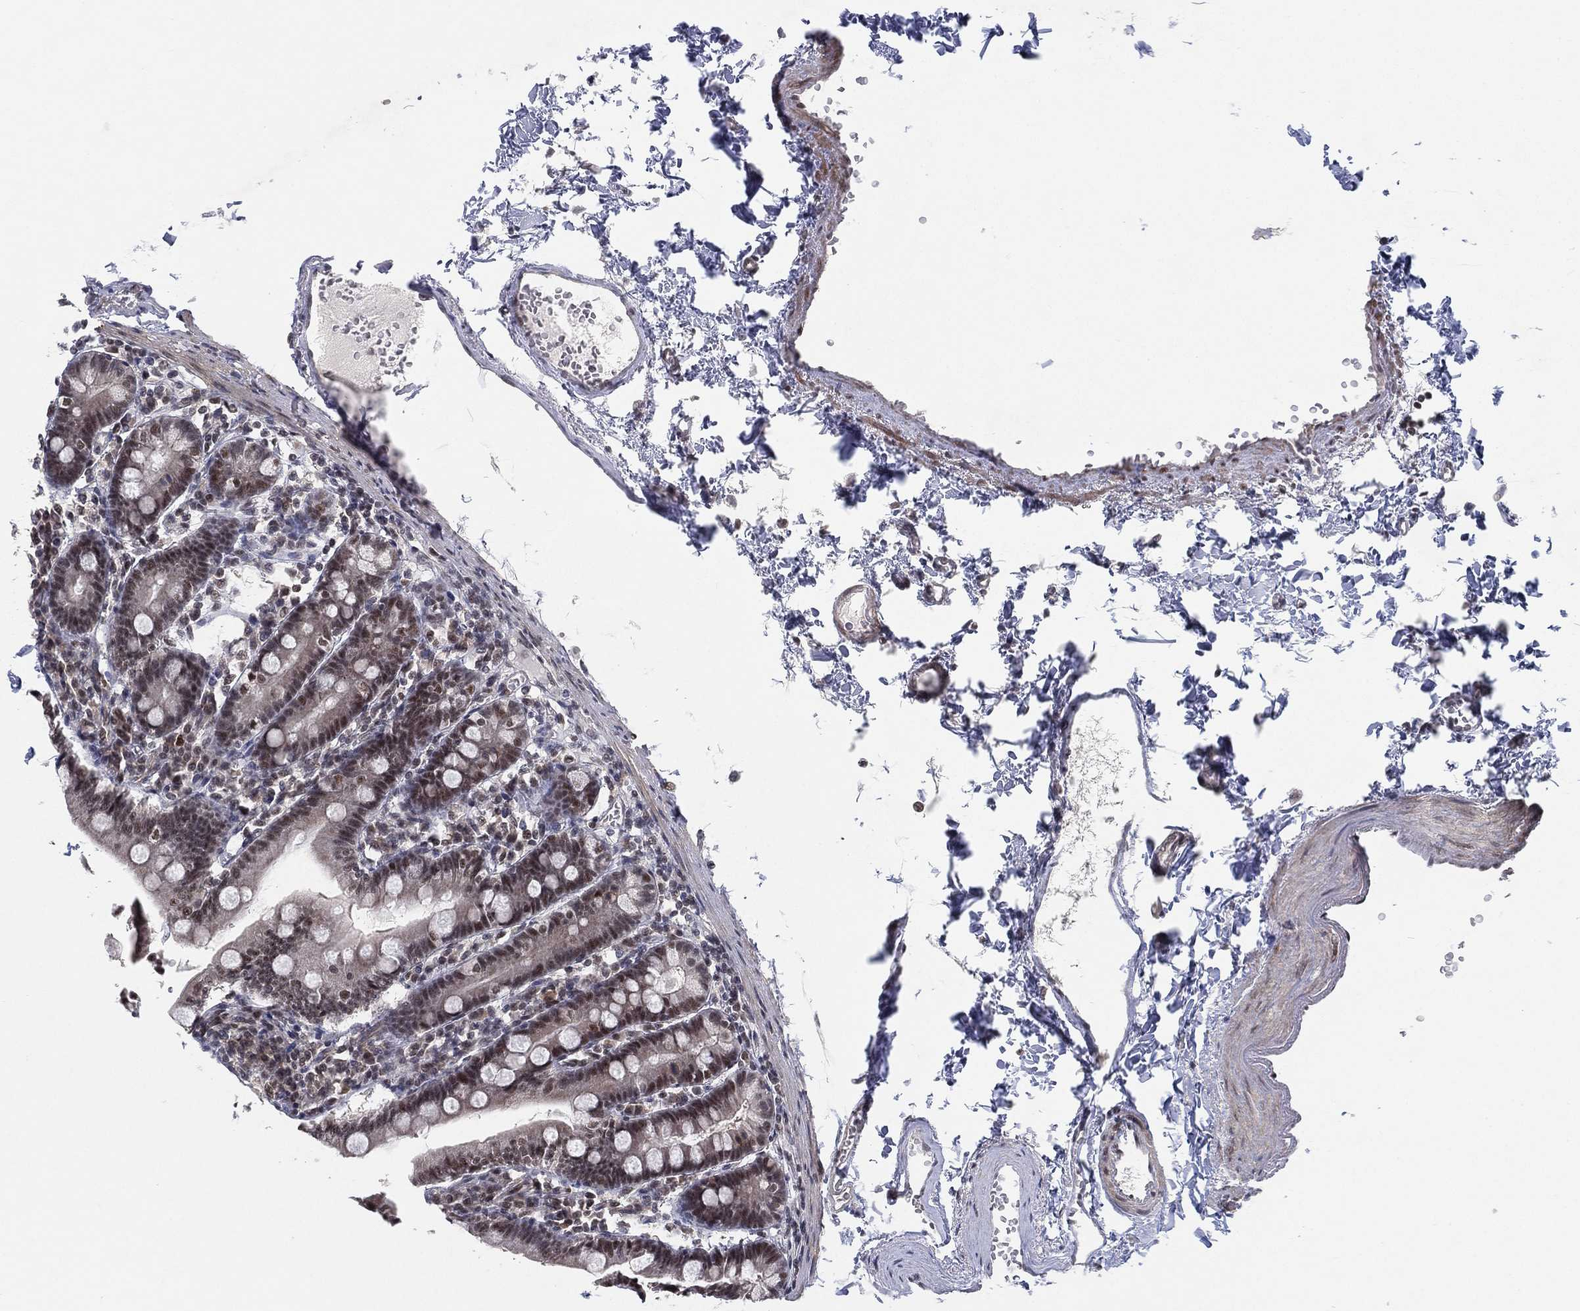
{"staining": {"intensity": "strong", "quantity": "25%-75%", "location": "nuclear"}, "tissue": "duodenum", "cell_type": "Glandular cells", "image_type": "normal", "snomed": [{"axis": "morphology", "description": "Normal tissue, NOS"}, {"axis": "topography", "description": "Duodenum"}], "caption": "A brown stain shows strong nuclear positivity of a protein in glandular cells of unremarkable duodenum.", "gene": "DGCR8", "patient": {"sex": "female", "age": 67}}